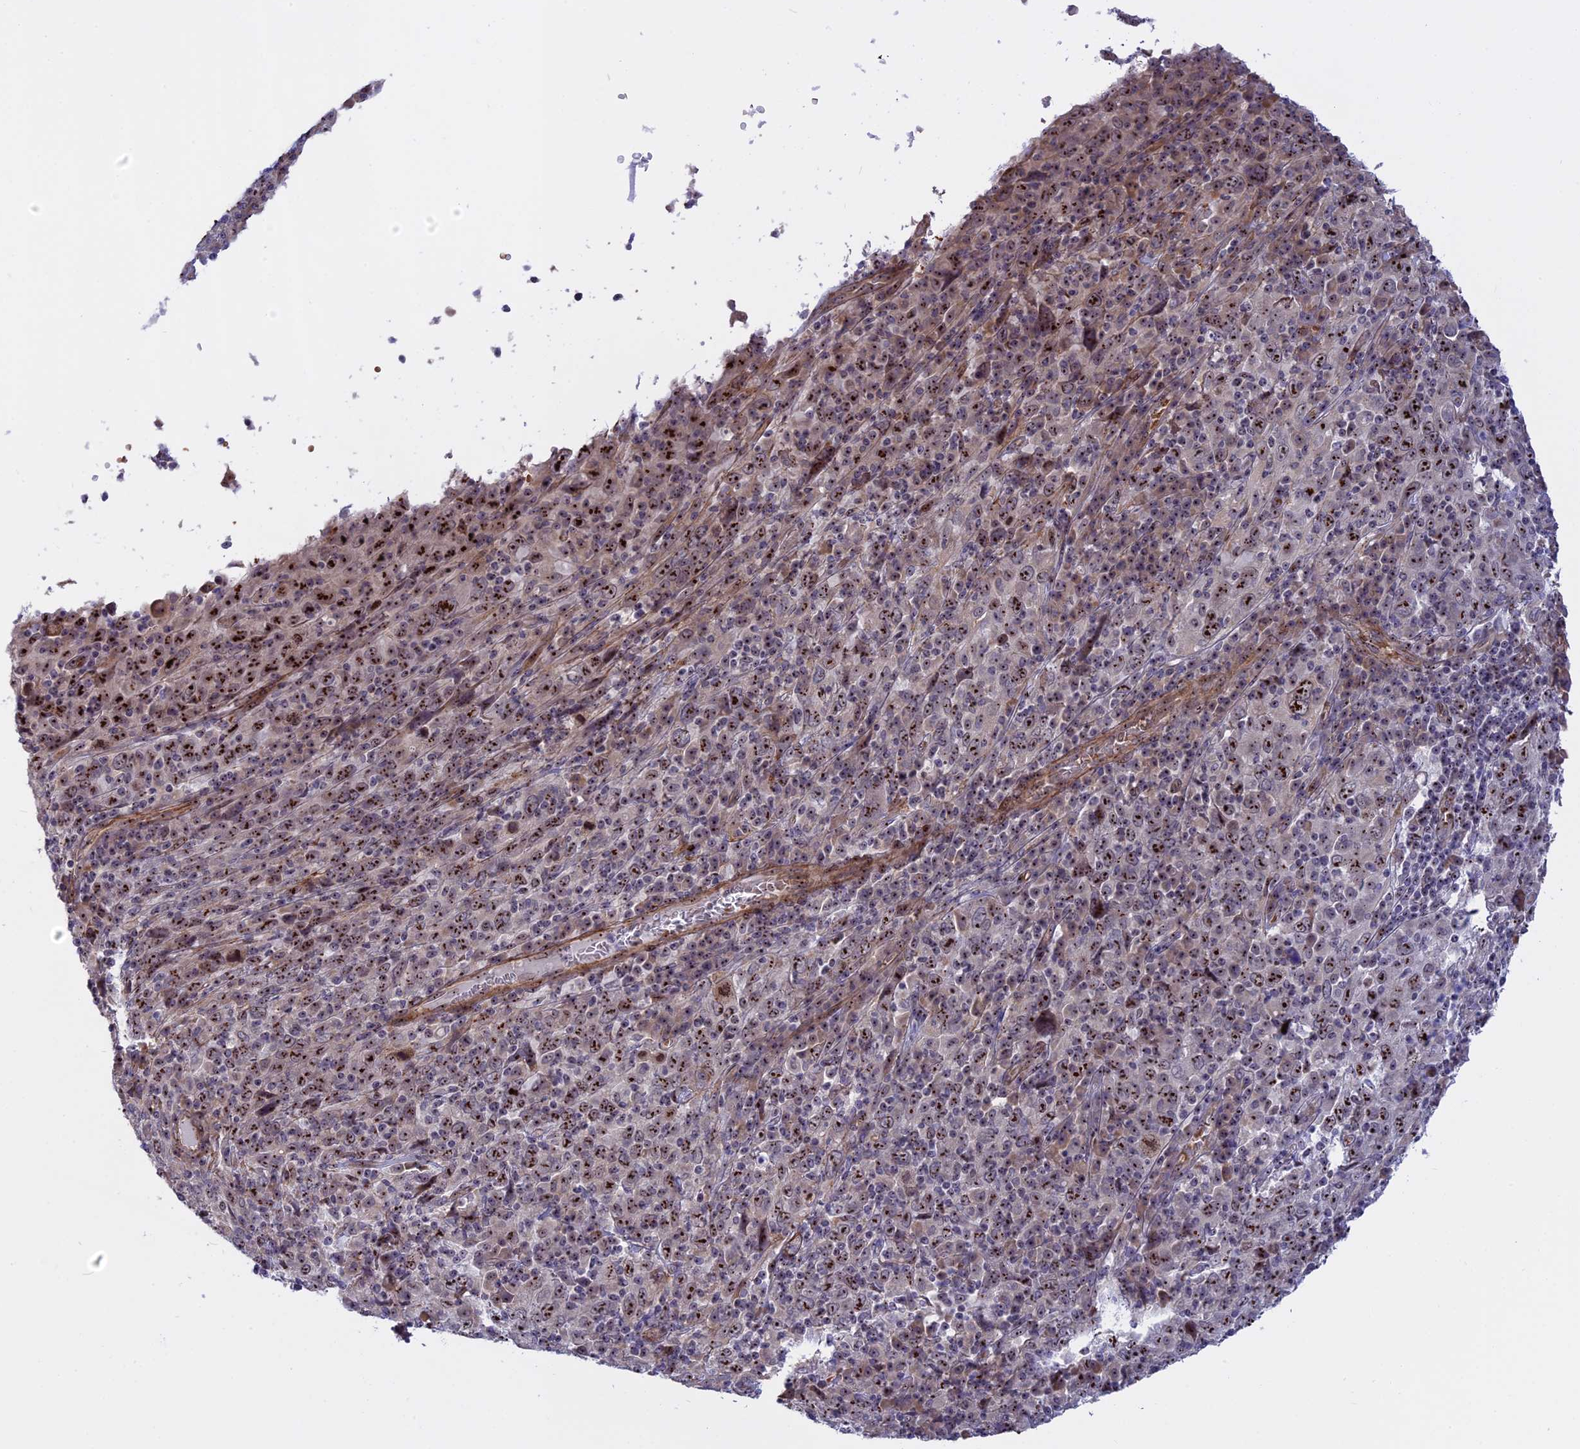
{"staining": {"intensity": "moderate", "quantity": ">75%", "location": "nuclear"}, "tissue": "cervical cancer", "cell_type": "Tumor cells", "image_type": "cancer", "snomed": [{"axis": "morphology", "description": "Squamous cell carcinoma, NOS"}, {"axis": "topography", "description": "Cervix"}], "caption": "Immunohistochemical staining of cervical cancer shows medium levels of moderate nuclear protein positivity in approximately >75% of tumor cells.", "gene": "DBNDD1", "patient": {"sex": "female", "age": 46}}